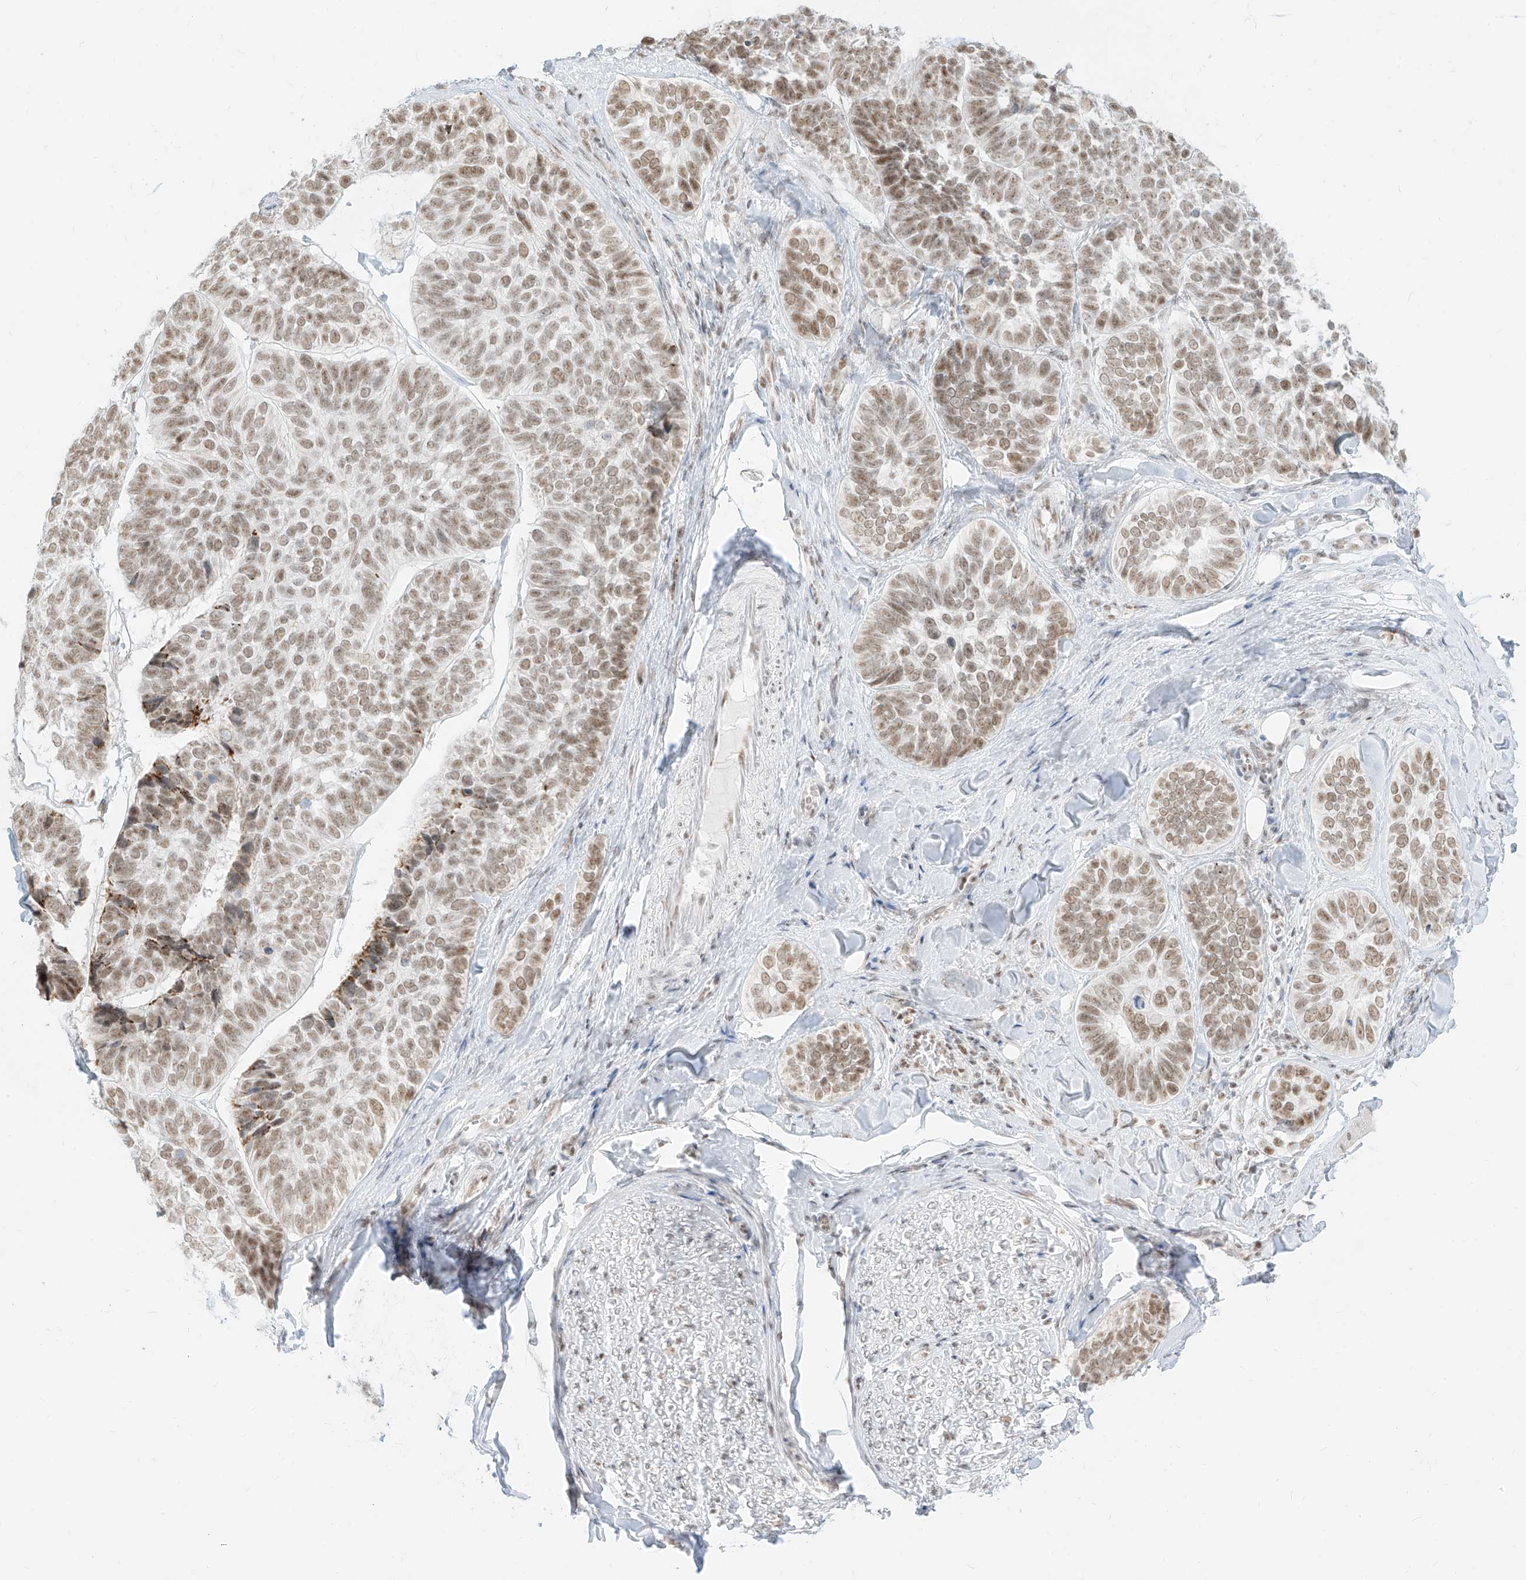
{"staining": {"intensity": "moderate", "quantity": ">75%", "location": "nuclear"}, "tissue": "skin cancer", "cell_type": "Tumor cells", "image_type": "cancer", "snomed": [{"axis": "morphology", "description": "Basal cell carcinoma"}, {"axis": "topography", "description": "Skin"}], "caption": "Moderate nuclear positivity is identified in about >75% of tumor cells in basal cell carcinoma (skin). The staining is performed using DAB brown chromogen to label protein expression. The nuclei are counter-stained blue using hematoxylin.", "gene": "SUPT5H", "patient": {"sex": "male", "age": 62}}